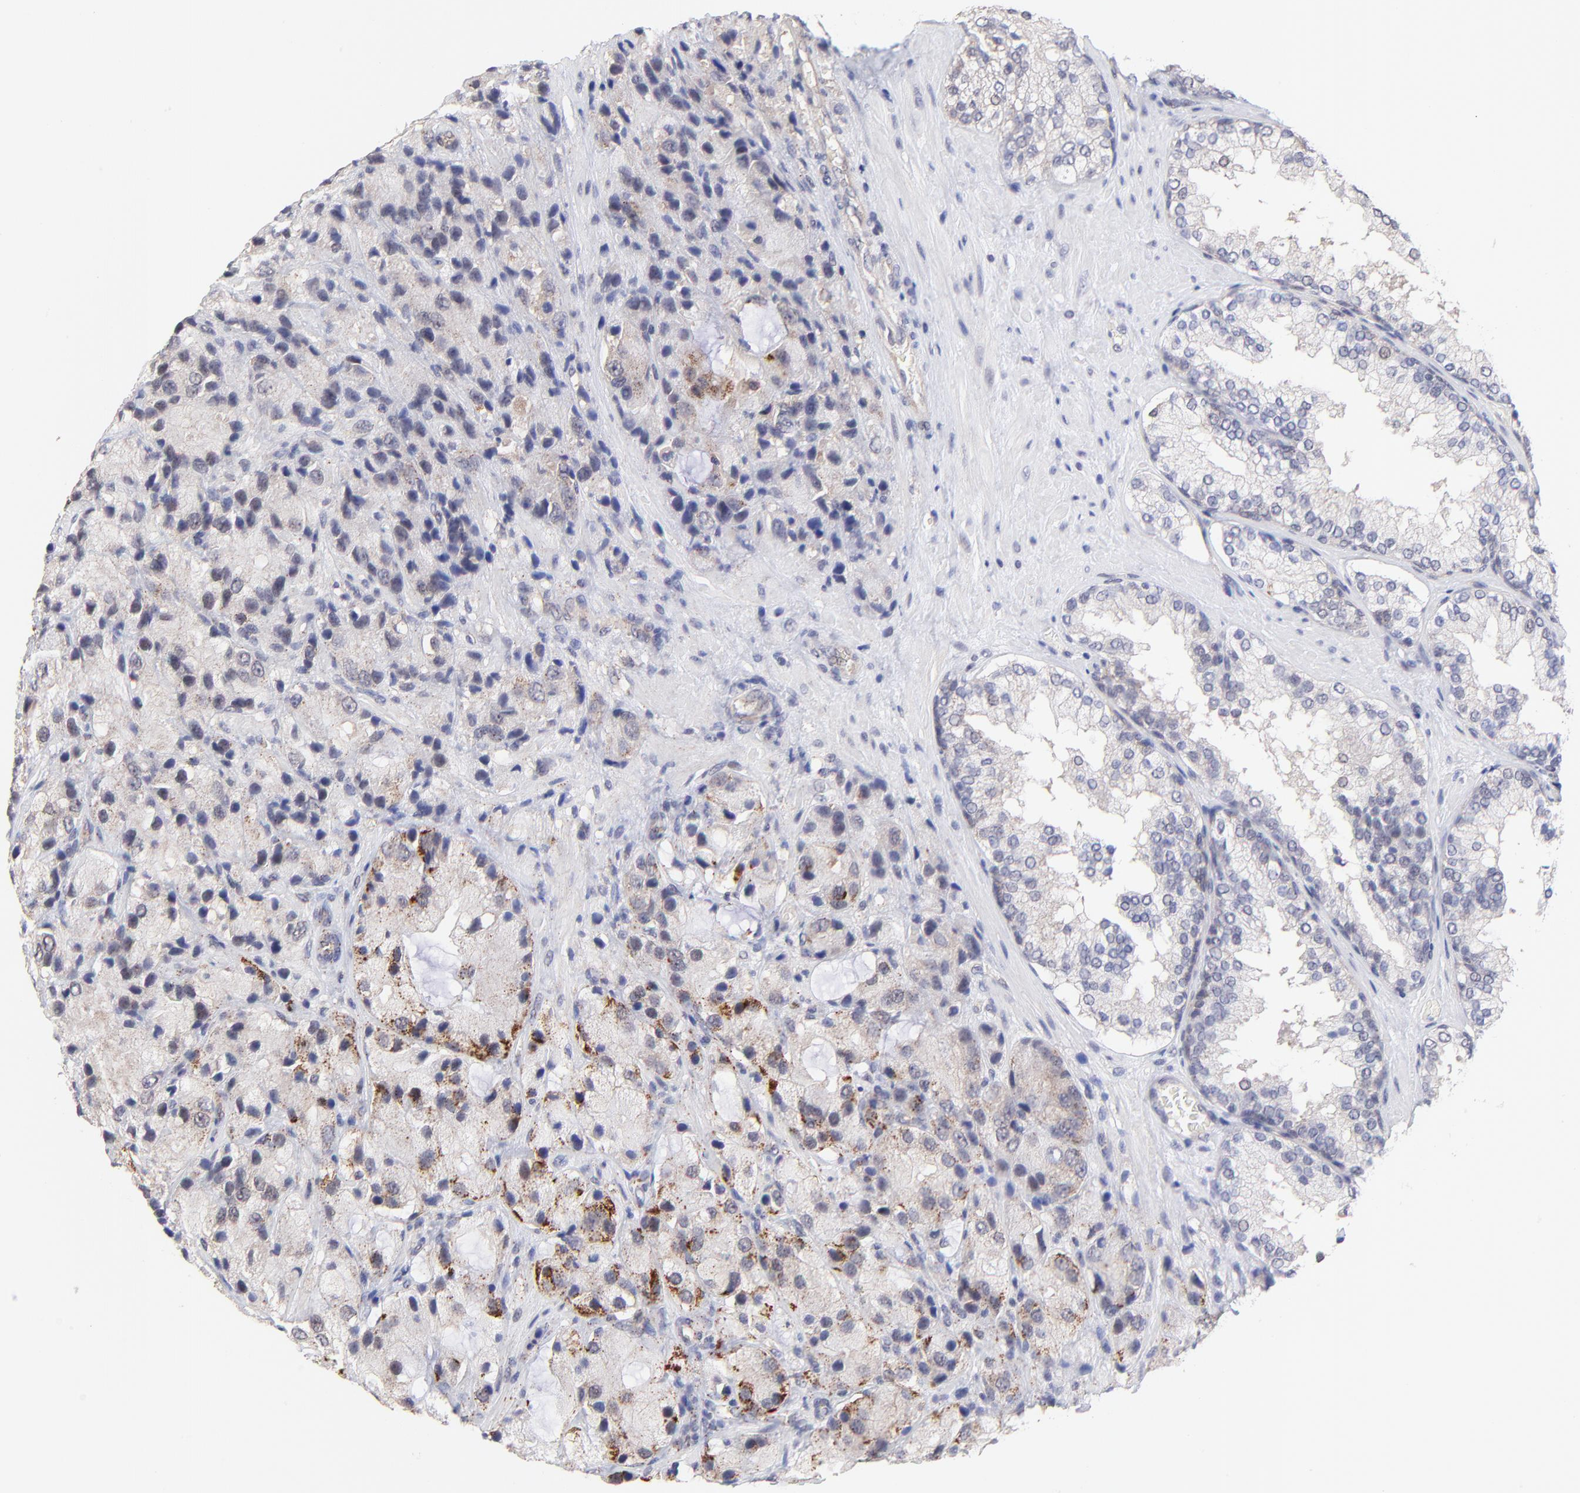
{"staining": {"intensity": "moderate", "quantity": ">75%", "location": "cytoplasmic/membranous"}, "tissue": "prostate cancer", "cell_type": "Tumor cells", "image_type": "cancer", "snomed": [{"axis": "morphology", "description": "Adenocarcinoma, High grade"}, {"axis": "topography", "description": "Prostate"}], "caption": "Prostate adenocarcinoma (high-grade) stained for a protein reveals moderate cytoplasmic/membranous positivity in tumor cells.", "gene": "ZNF747", "patient": {"sex": "male", "age": 70}}